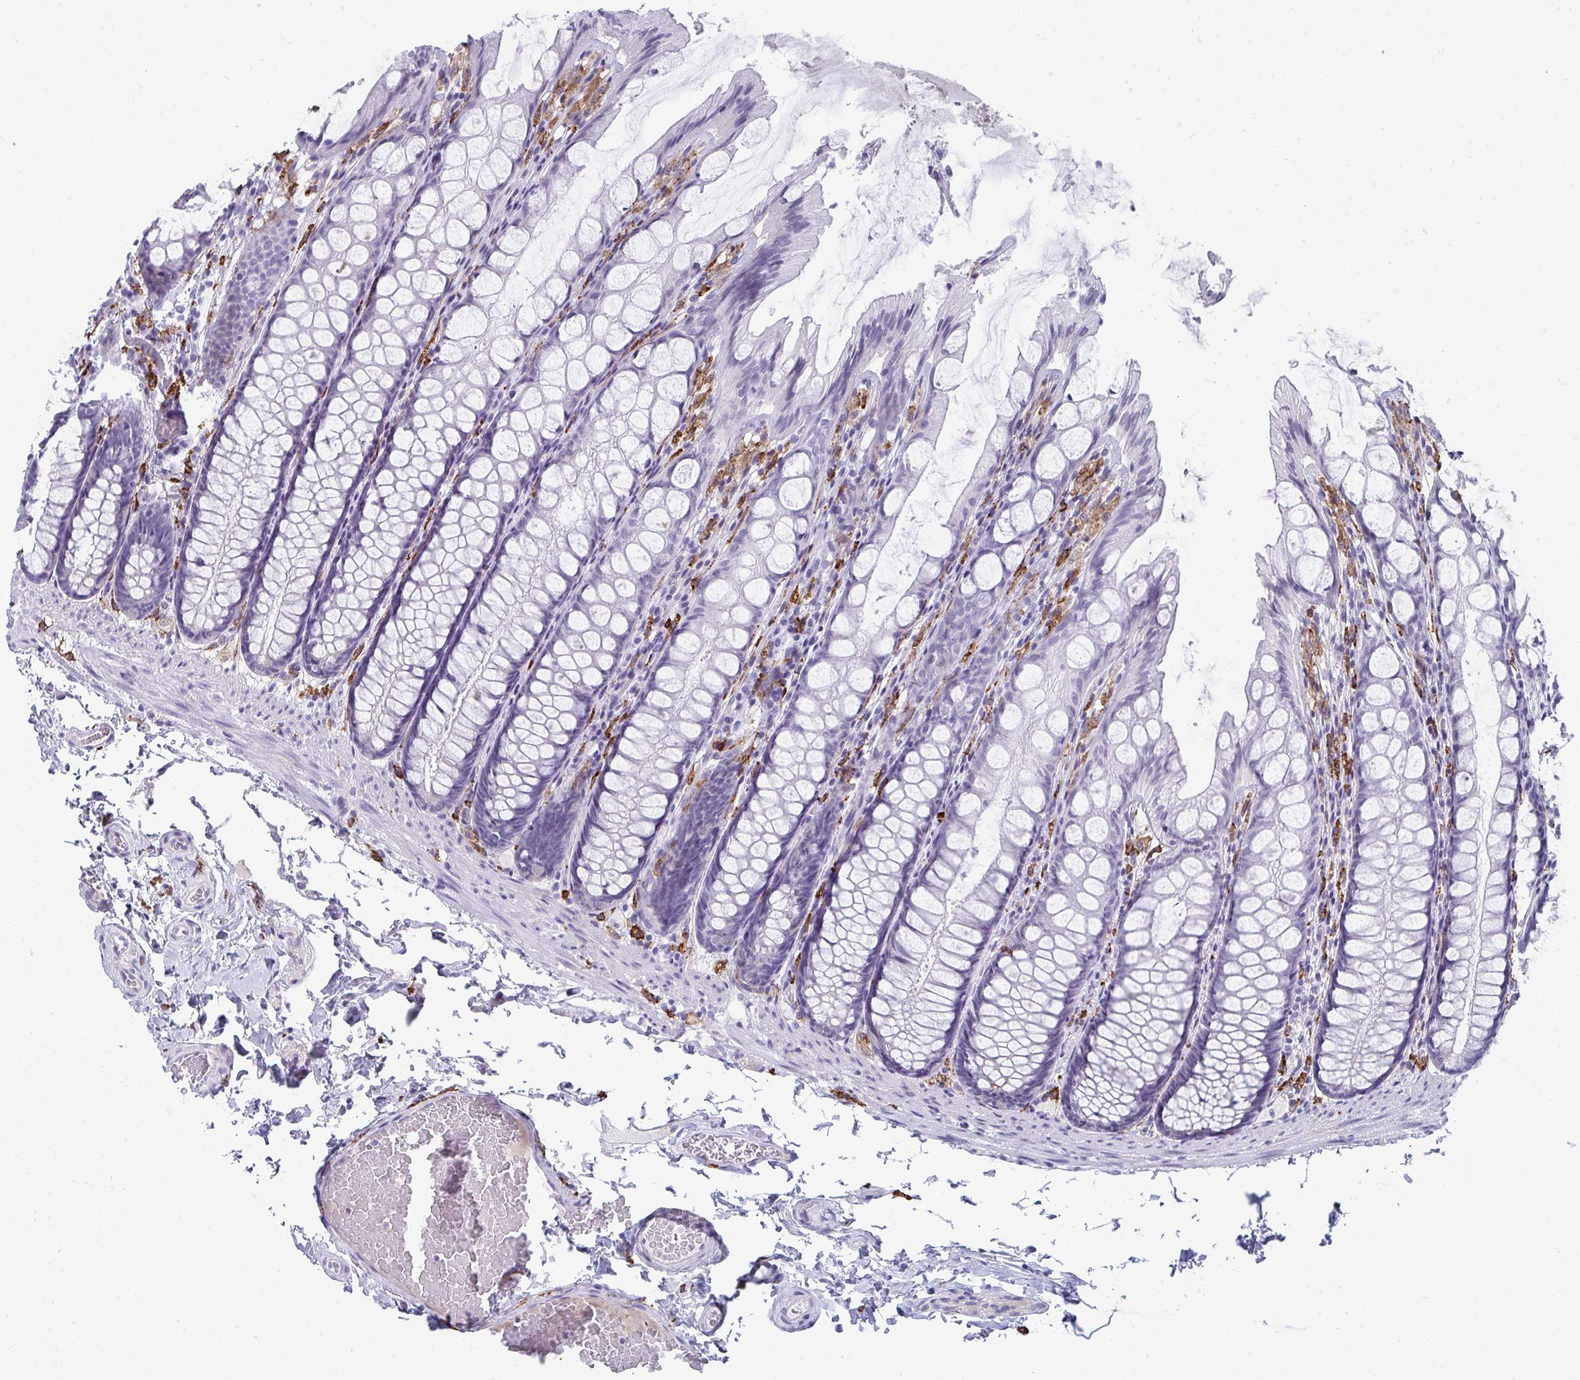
{"staining": {"intensity": "negative", "quantity": "none", "location": "none"}, "tissue": "colon", "cell_type": "Endothelial cells", "image_type": "normal", "snomed": [{"axis": "morphology", "description": "Normal tissue, NOS"}, {"axis": "topography", "description": "Colon"}], "caption": "The immunohistochemistry (IHC) histopathology image has no significant positivity in endothelial cells of colon.", "gene": "CD163", "patient": {"sex": "male", "age": 47}}